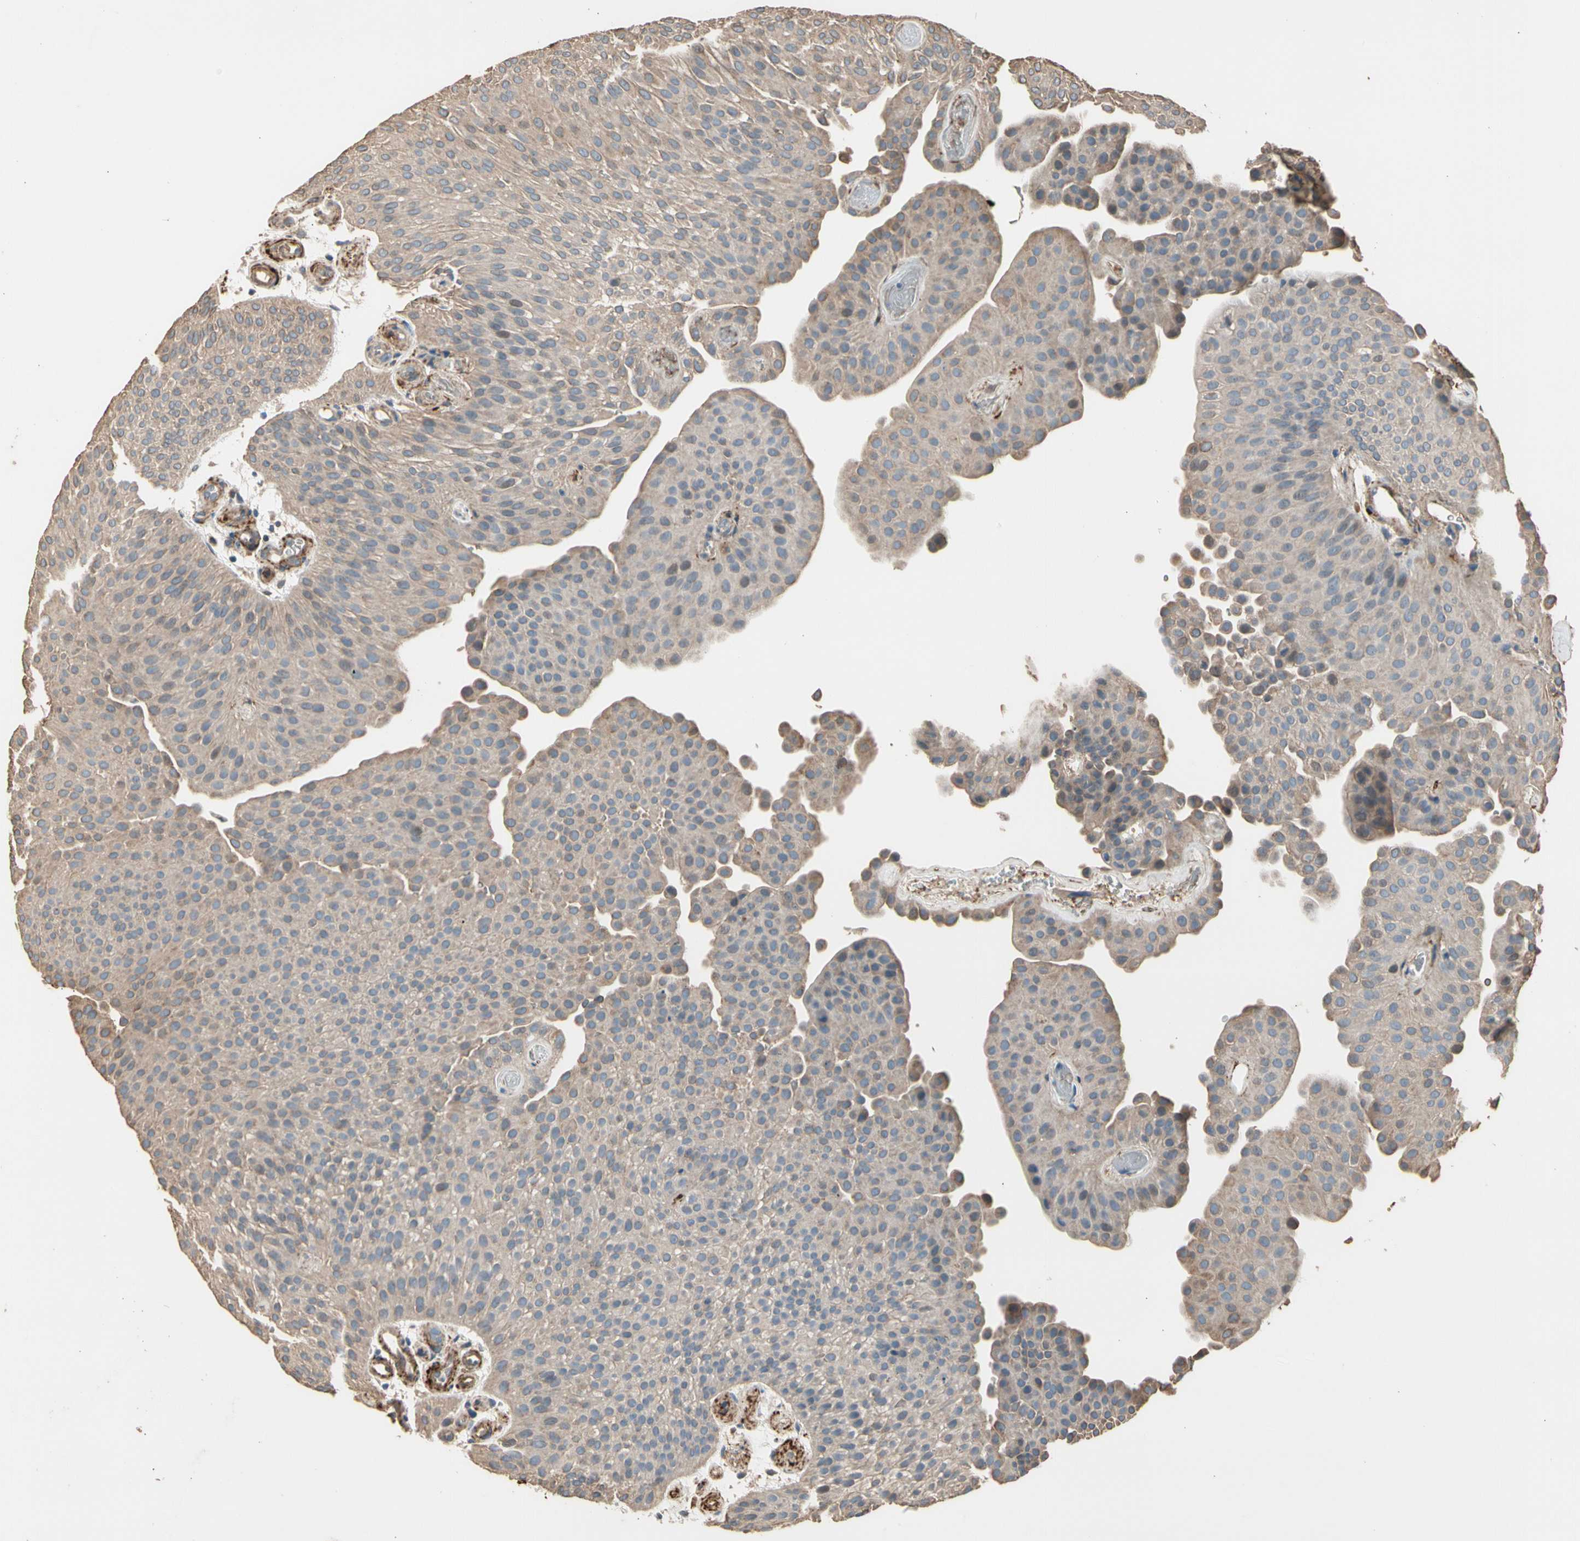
{"staining": {"intensity": "weak", "quantity": ">75%", "location": "cytoplasmic/membranous"}, "tissue": "urothelial cancer", "cell_type": "Tumor cells", "image_type": "cancer", "snomed": [{"axis": "morphology", "description": "Urothelial carcinoma, Low grade"}, {"axis": "topography", "description": "Urinary bladder"}], "caption": "This is an image of immunohistochemistry staining of urothelial cancer, which shows weak staining in the cytoplasmic/membranous of tumor cells.", "gene": "SUSD2", "patient": {"sex": "female", "age": 60}}